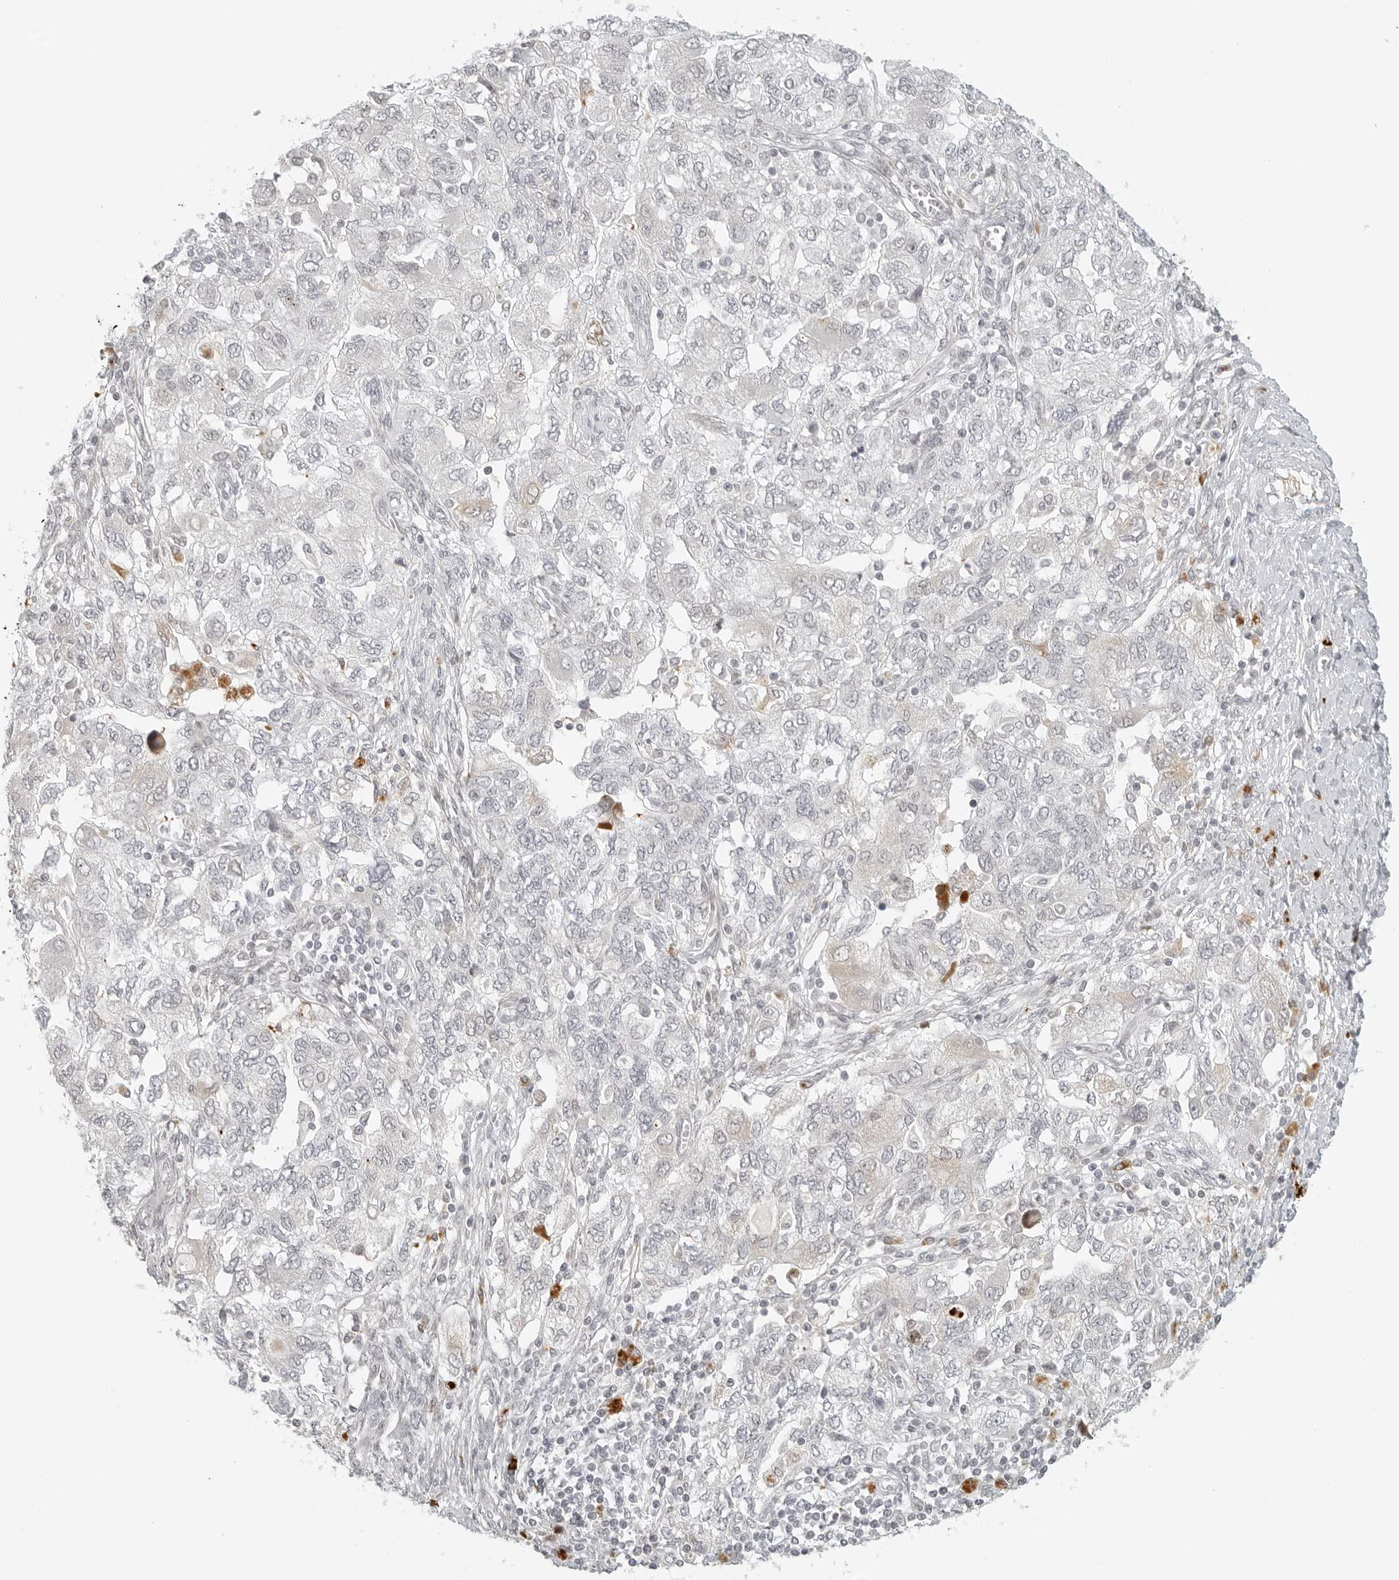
{"staining": {"intensity": "negative", "quantity": "none", "location": "none"}, "tissue": "ovarian cancer", "cell_type": "Tumor cells", "image_type": "cancer", "snomed": [{"axis": "morphology", "description": "Carcinoma, NOS"}, {"axis": "morphology", "description": "Cystadenocarcinoma, serous, NOS"}, {"axis": "topography", "description": "Ovary"}], "caption": "Tumor cells are negative for brown protein staining in ovarian cancer (carcinoma).", "gene": "ZNF678", "patient": {"sex": "female", "age": 69}}